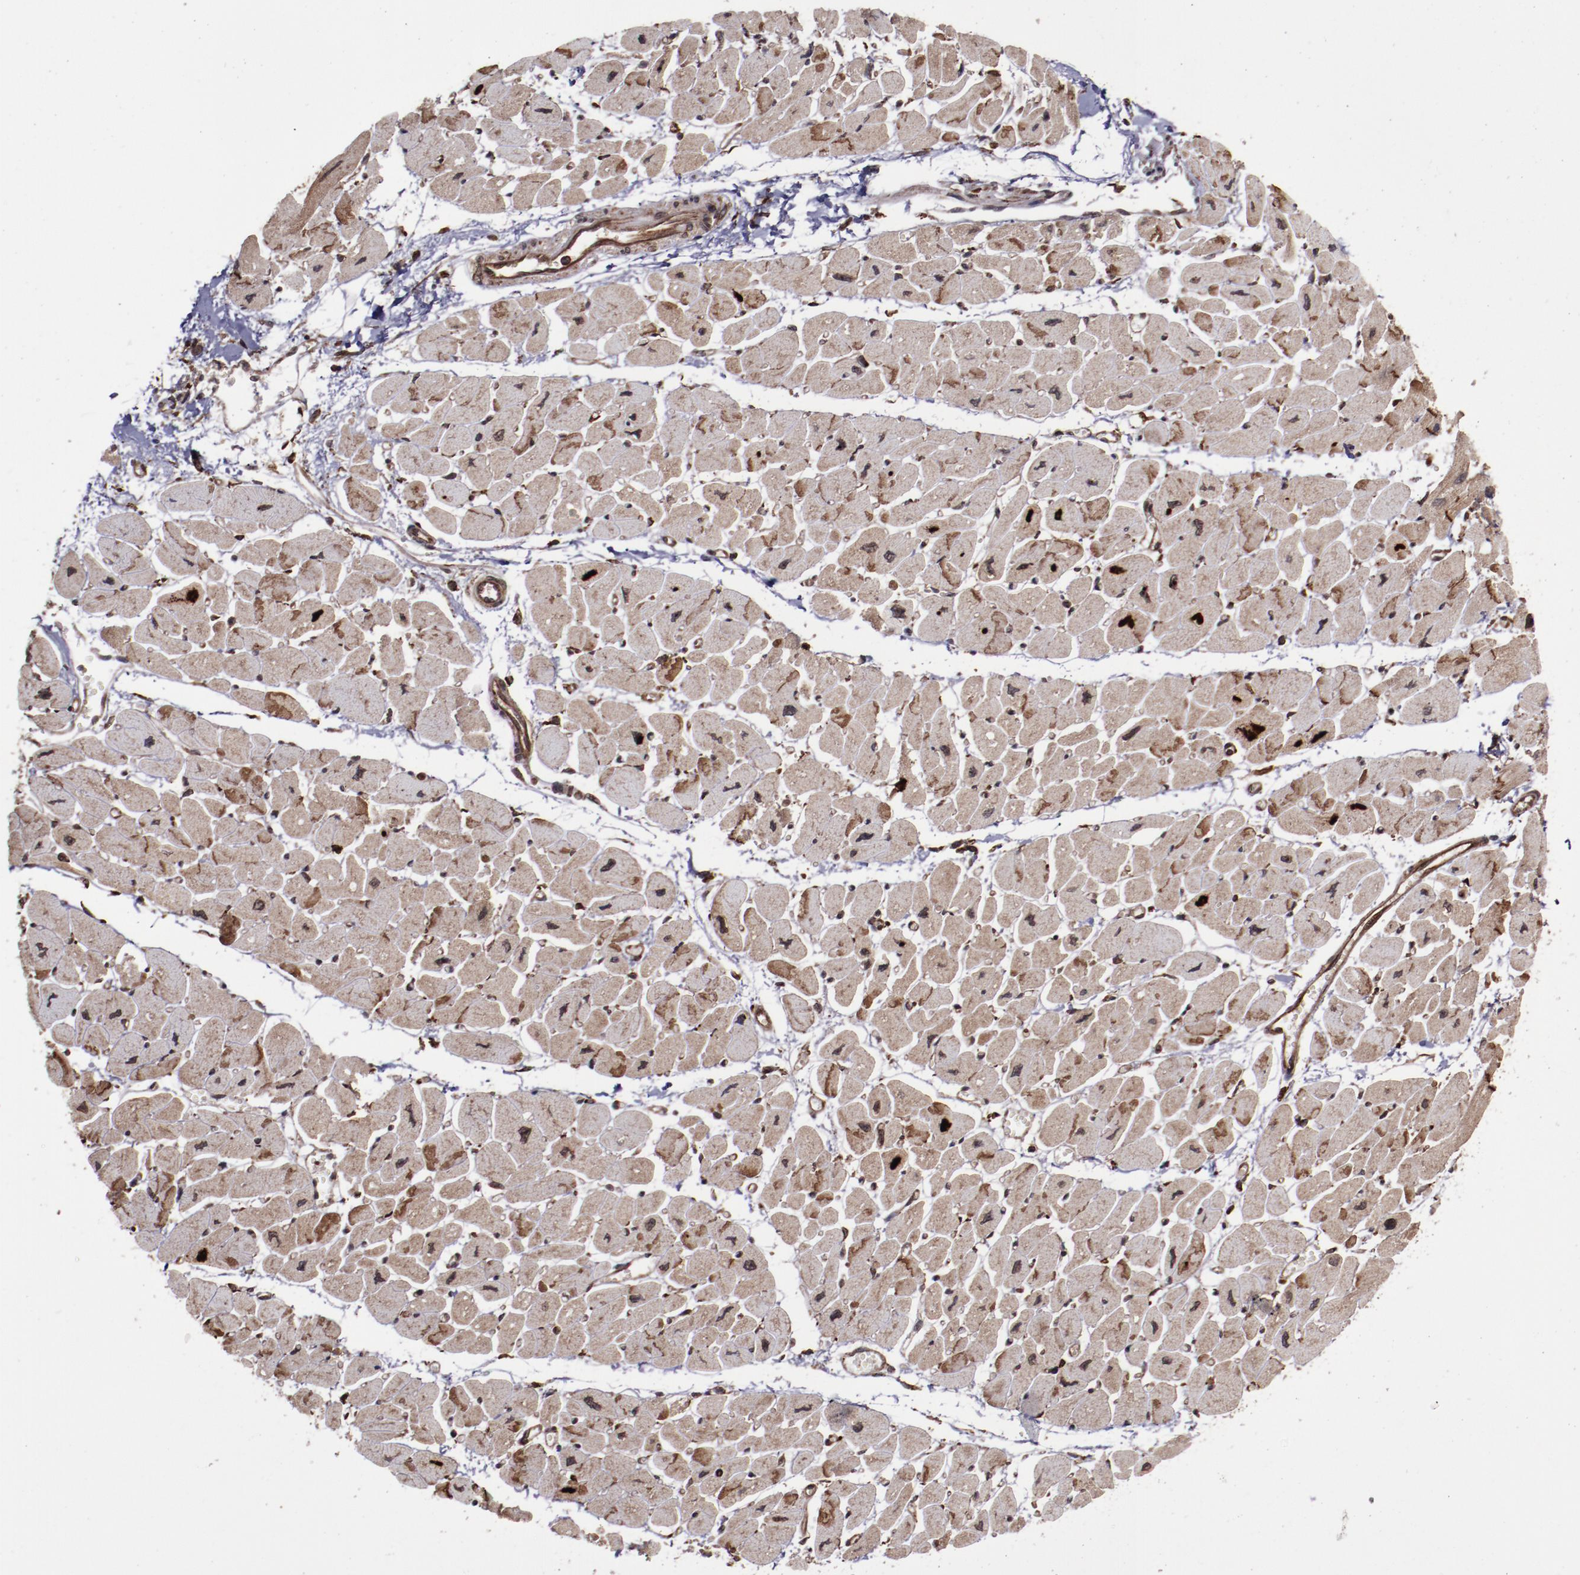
{"staining": {"intensity": "strong", "quantity": ">75%", "location": "cytoplasmic/membranous,nuclear"}, "tissue": "heart muscle", "cell_type": "Cardiomyocytes", "image_type": "normal", "snomed": [{"axis": "morphology", "description": "Normal tissue, NOS"}, {"axis": "topography", "description": "Heart"}], "caption": "Immunohistochemical staining of benign human heart muscle reveals >75% levels of strong cytoplasmic/membranous,nuclear protein expression in approximately >75% of cardiomyocytes.", "gene": "EIF4ENIF1", "patient": {"sex": "female", "age": 54}}